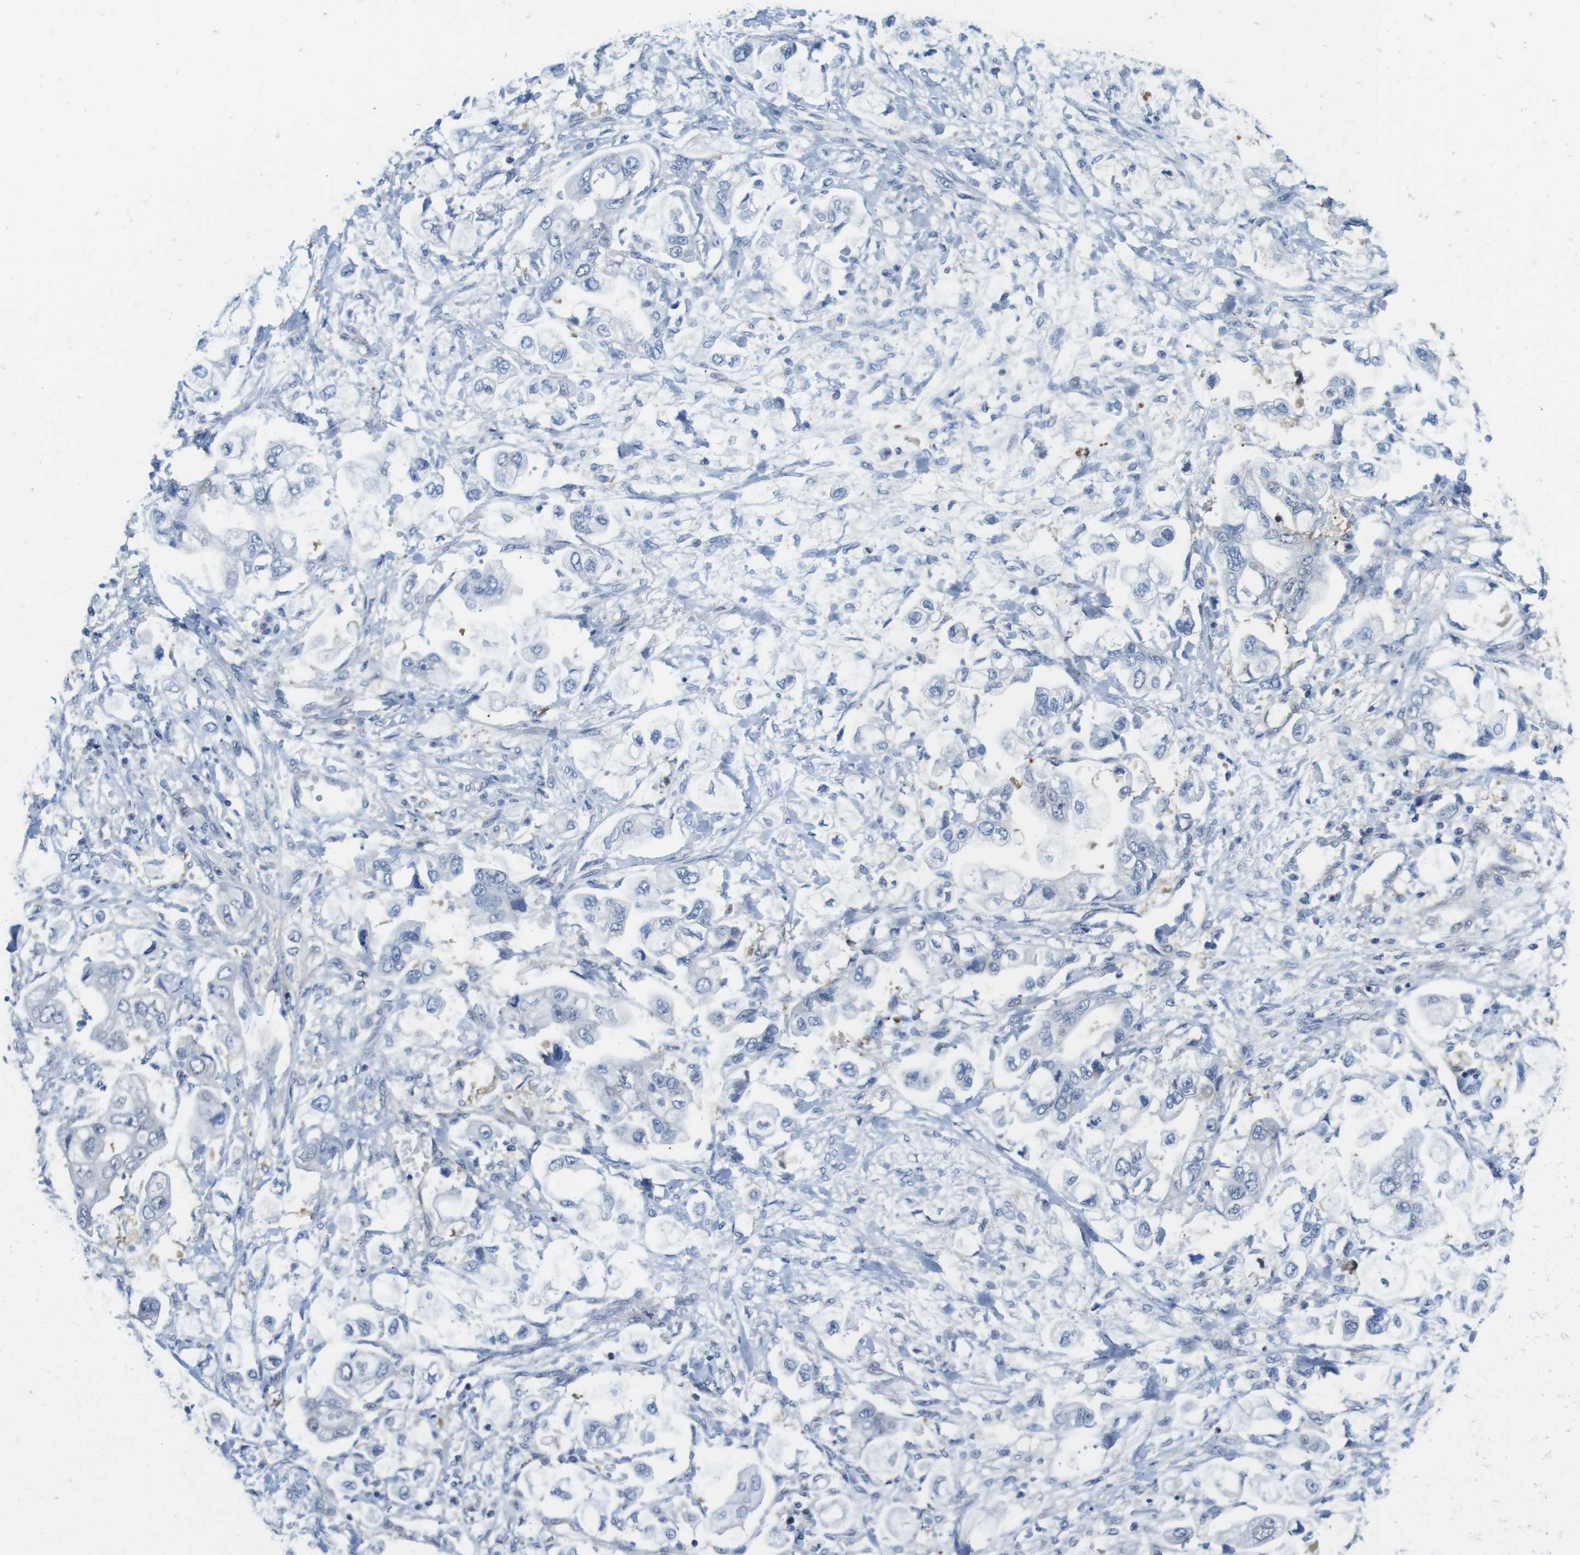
{"staining": {"intensity": "weak", "quantity": "<25%", "location": "cytoplasmic/membranous"}, "tissue": "stomach cancer", "cell_type": "Tumor cells", "image_type": "cancer", "snomed": [{"axis": "morphology", "description": "Normal tissue, NOS"}, {"axis": "morphology", "description": "Adenocarcinoma, NOS"}, {"axis": "topography", "description": "Stomach"}], "caption": "Tumor cells show no significant positivity in stomach adenocarcinoma. The staining is performed using DAB (3,3'-diaminobenzidine) brown chromogen with nuclei counter-stained in using hematoxylin.", "gene": "CASP2", "patient": {"sex": "male", "age": 62}}